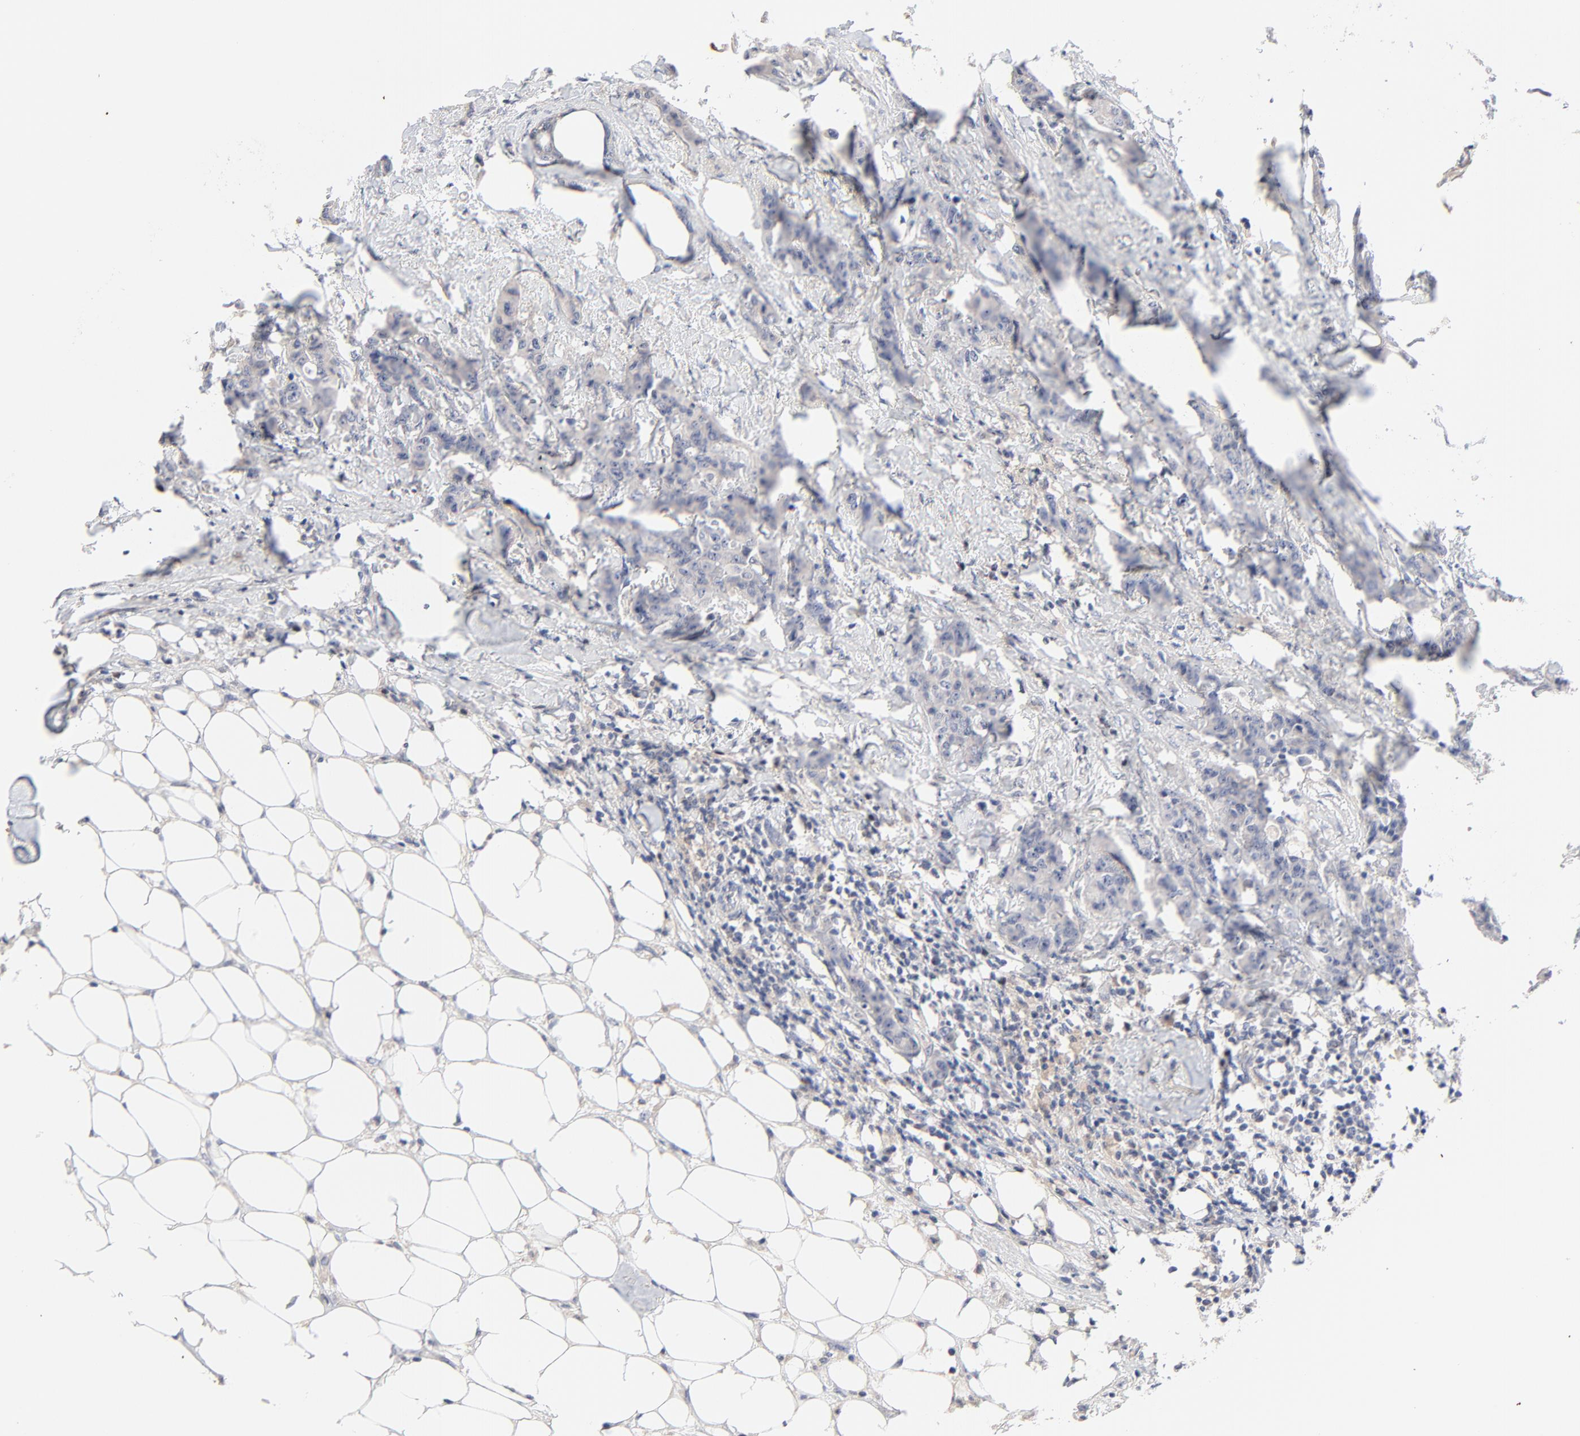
{"staining": {"intensity": "negative", "quantity": "none", "location": "none"}, "tissue": "breast cancer", "cell_type": "Tumor cells", "image_type": "cancer", "snomed": [{"axis": "morphology", "description": "Duct carcinoma"}, {"axis": "topography", "description": "Breast"}], "caption": "A high-resolution histopathology image shows IHC staining of infiltrating ductal carcinoma (breast), which exhibits no significant staining in tumor cells.", "gene": "AADAC", "patient": {"sex": "female", "age": 40}}